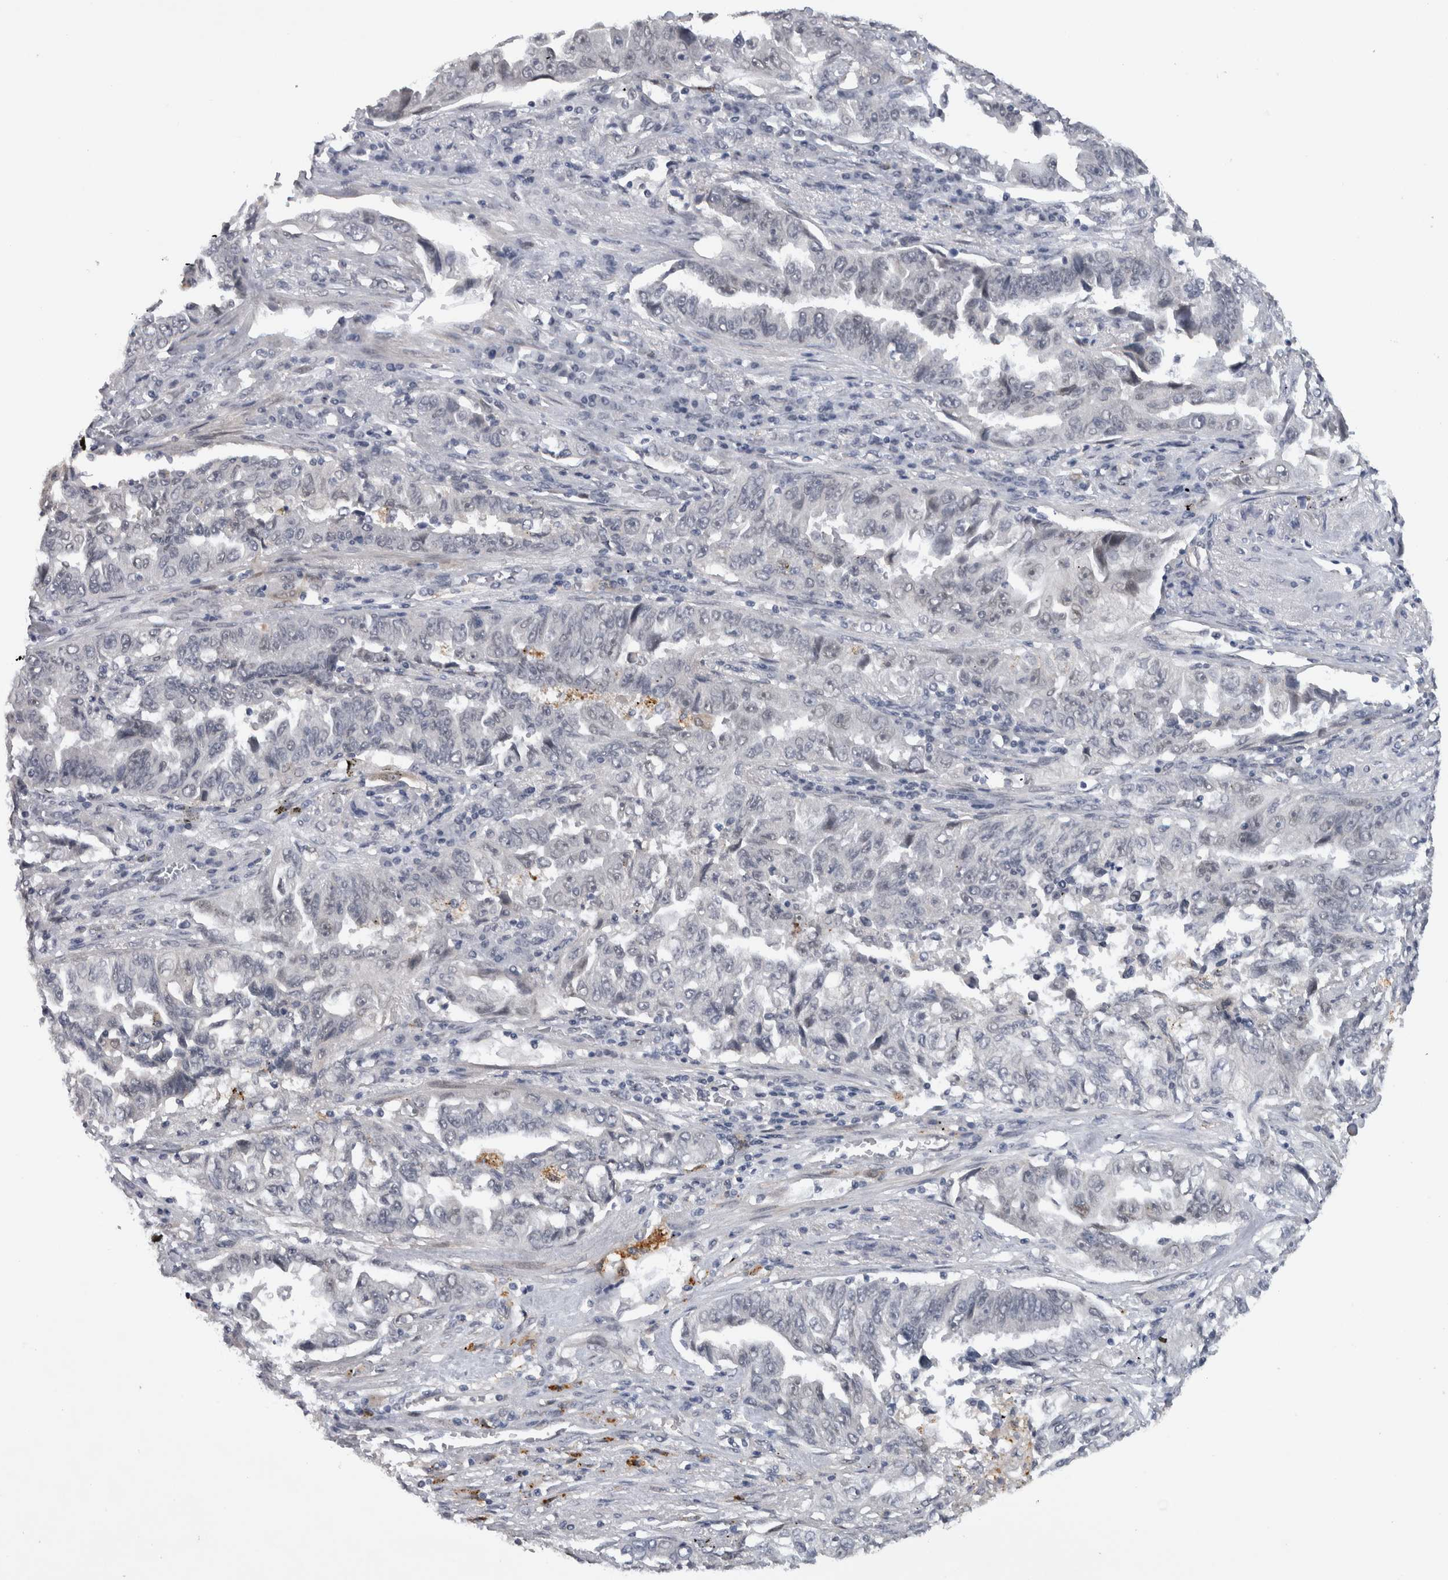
{"staining": {"intensity": "negative", "quantity": "none", "location": "none"}, "tissue": "lung cancer", "cell_type": "Tumor cells", "image_type": "cancer", "snomed": [{"axis": "morphology", "description": "Adenocarcinoma, NOS"}, {"axis": "topography", "description": "Lung"}], "caption": "Lung cancer (adenocarcinoma) was stained to show a protein in brown. There is no significant expression in tumor cells.", "gene": "PRXL2A", "patient": {"sex": "female", "age": 51}}